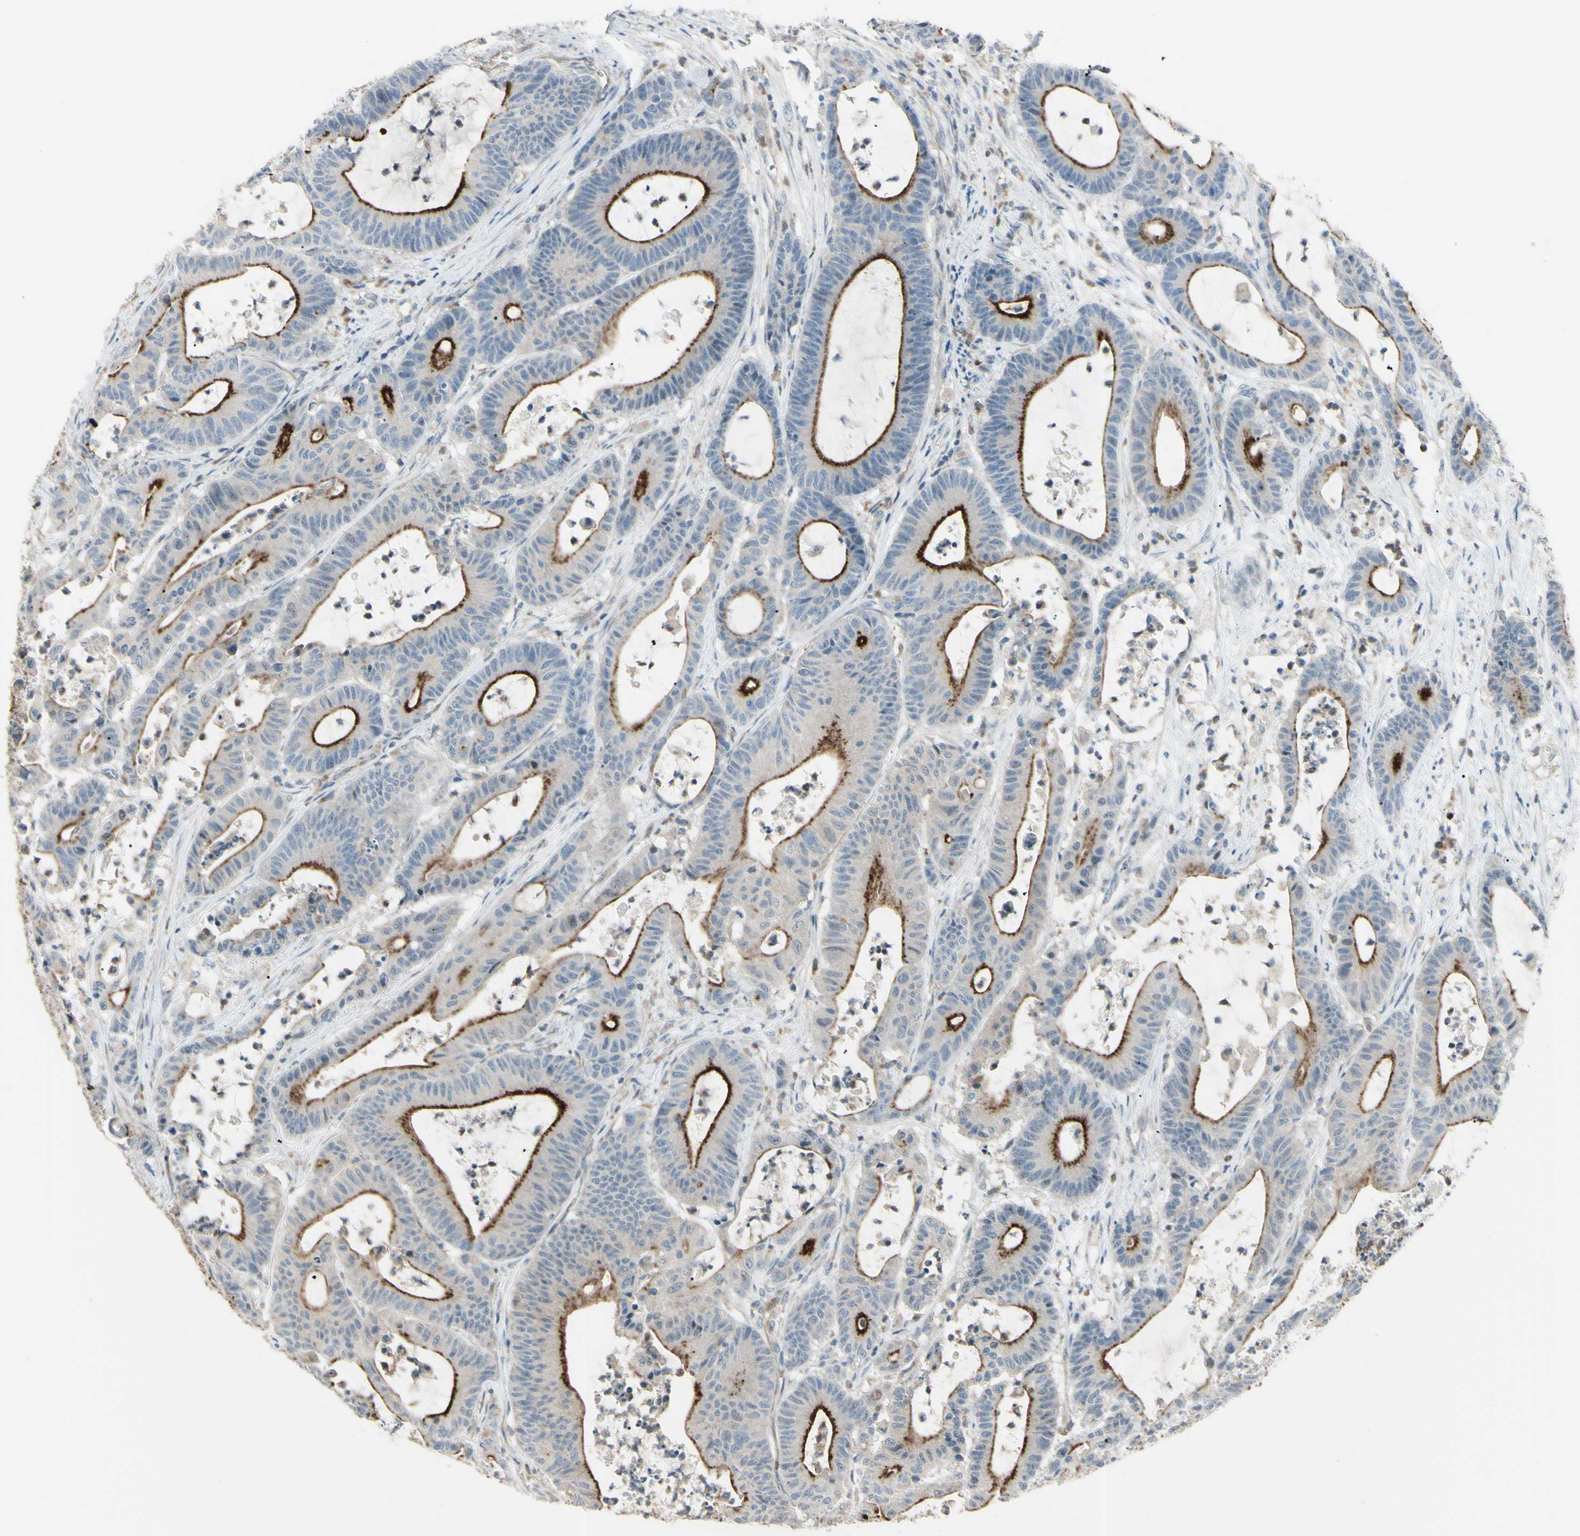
{"staining": {"intensity": "moderate", "quantity": "25%-75%", "location": "cytoplasmic/membranous"}, "tissue": "colorectal cancer", "cell_type": "Tumor cells", "image_type": "cancer", "snomed": [{"axis": "morphology", "description": "Adenocarcinoma, NOS"}, {"axis": "topography", "description": "Colon"}], "caption": "There is medium levels of moderate cytoplasmic/membranous expression in tumor cells of adenocarcinoma (colorectal), as demonstrated by immunohistochemical staining (brown color).", "gene": "LMTK2", "patient": {"sex": "female", "age": 84}}